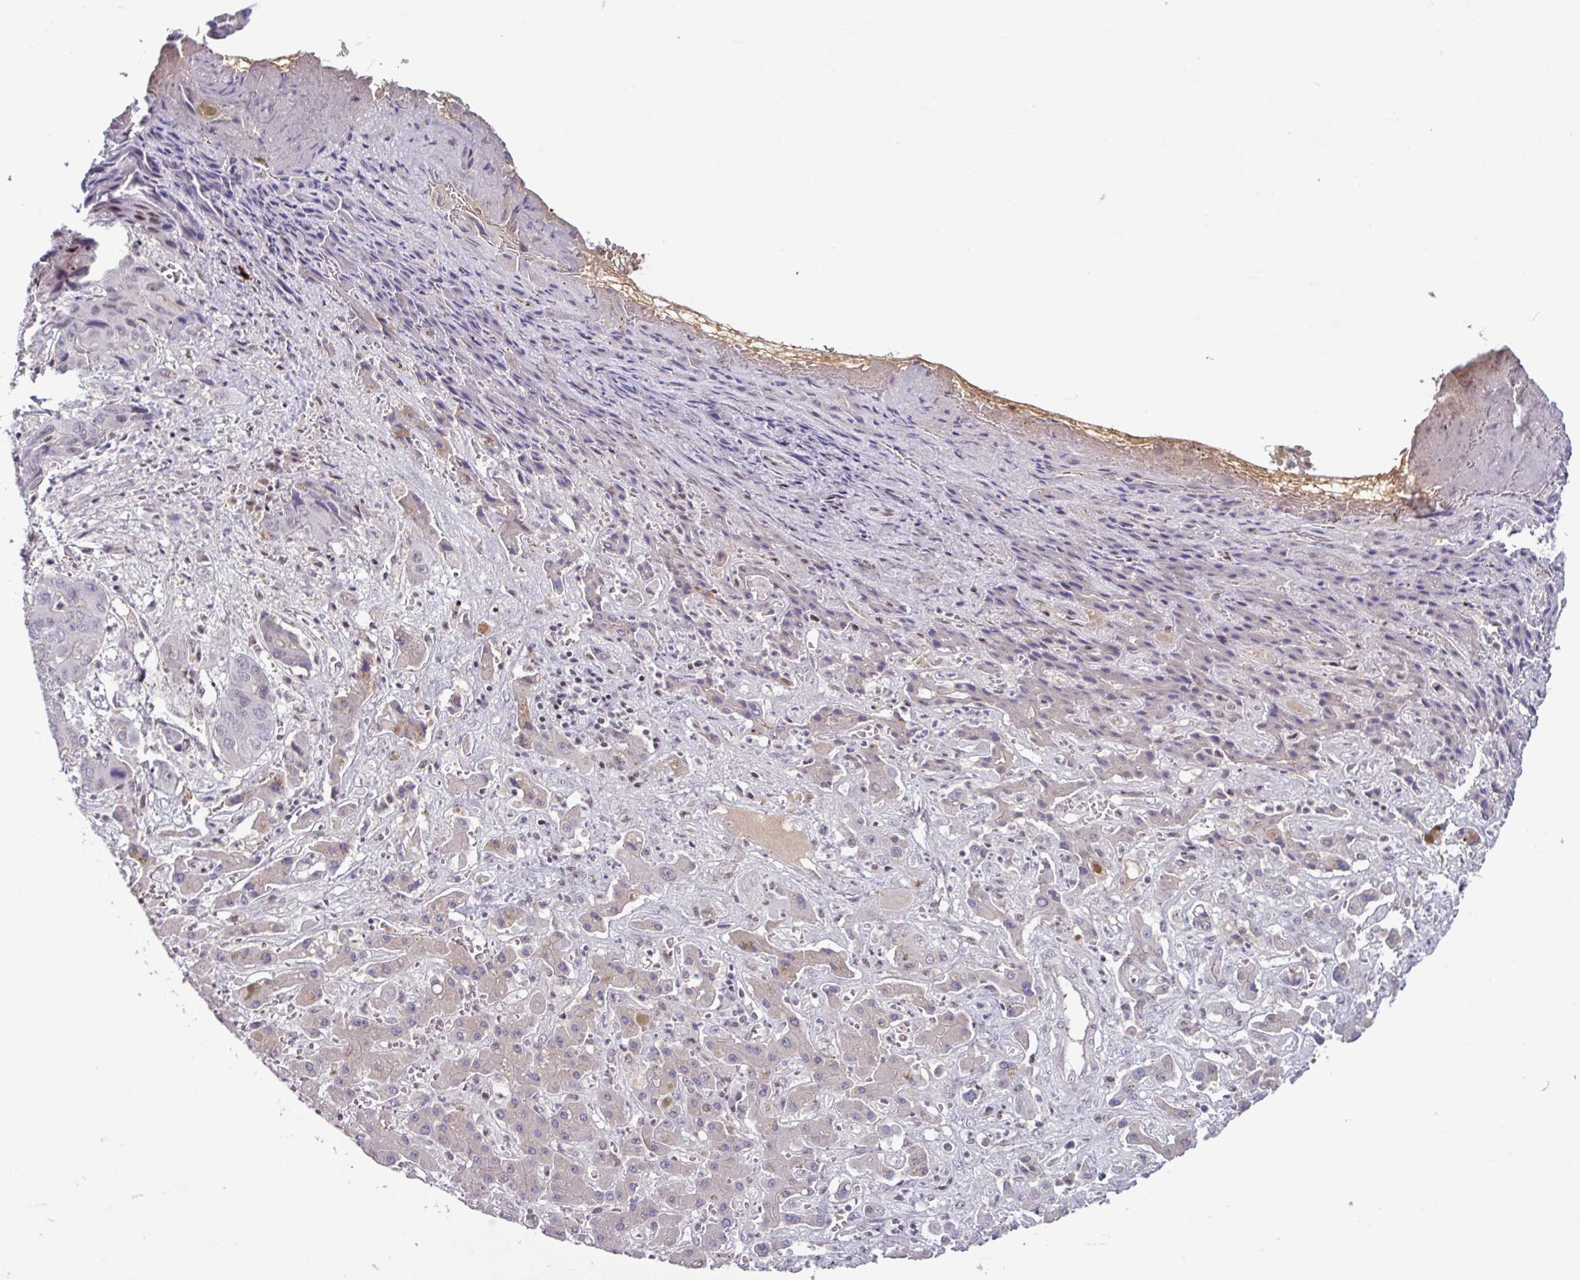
{"staining": {"intensity": "negative", "quantity": "none", "location": "none"}, "tissue": "liver cancer", "cell_type": "Tumor cells", "image_type": "cancer", "snomed": [{"axis": "morphology", "description": "Cholangiocarcinoma"}, {"axis": "topography", "description": "Liver"}], "caption": "This micrograph is of liver cancer stained with immunohistochemistry to label a protein in brown with the nuclei are counter-stained blue. There is no positivity in tumor cells.", "gene": "ZNF575", "patient": {"sex": "male", "age": 67}}